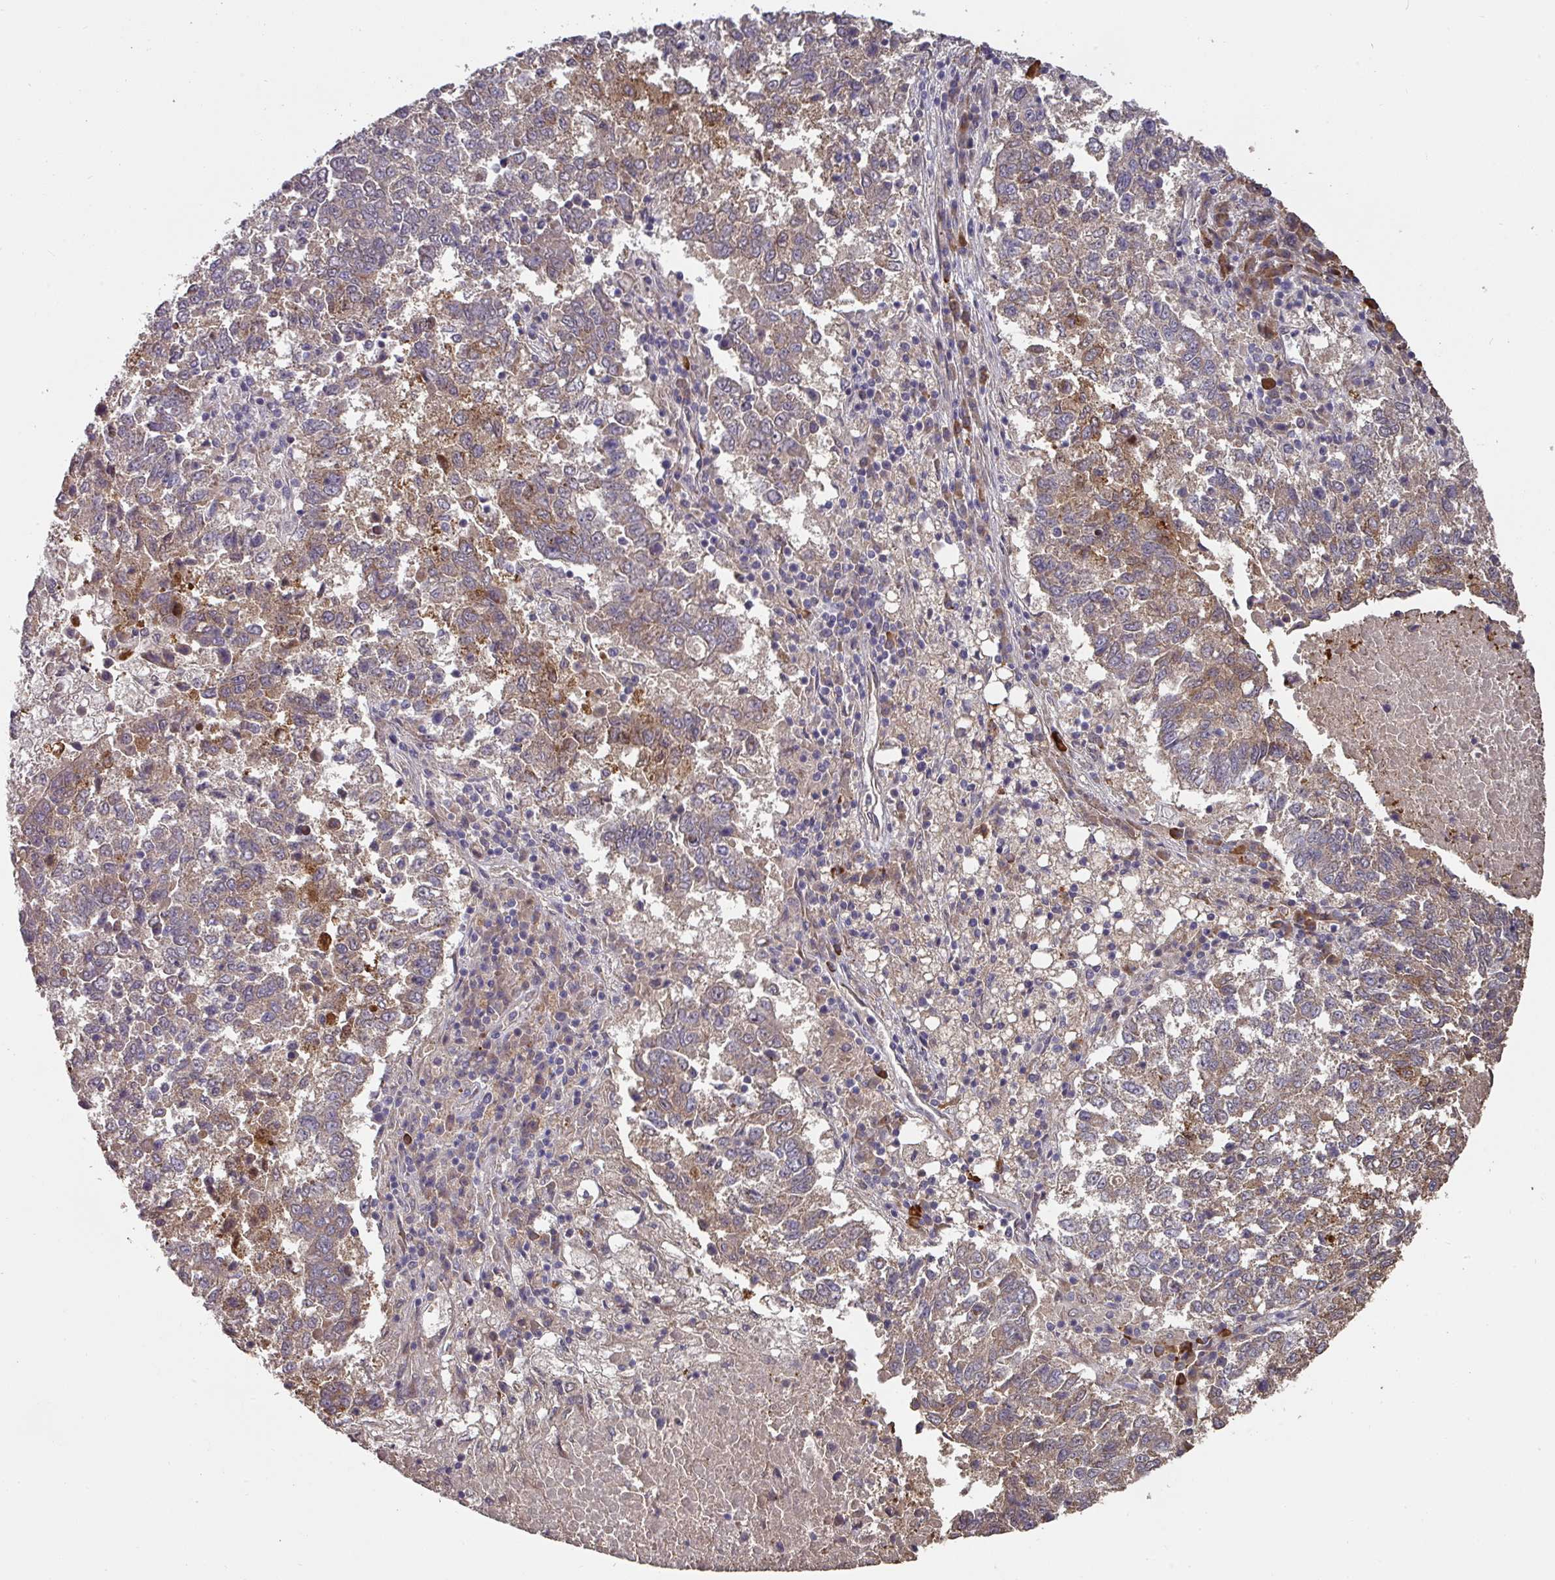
{"staining": {"intensity": "moderate", "quantity": ">75%", "location": "cytoplasmic/membranous"}, "tissue": "lung cancer", "cell_type": "Tumor cells", "image_type": "cancer", "snomed": [{"axis": "morphology", "description": "Squamous cell carcinoma, NOS"}, {"axis": "topography", "description": "Lung"}], "caption": "This is a micrograph of immunohistochemistry (IHC) staining of lung cancer (squamous cell carcinoma), which shows moderate expression in the cytoplasmic/membranous of tumor cells.", "gene": "ACVR2B", "patient": {"sex": "male", "age": 73}}